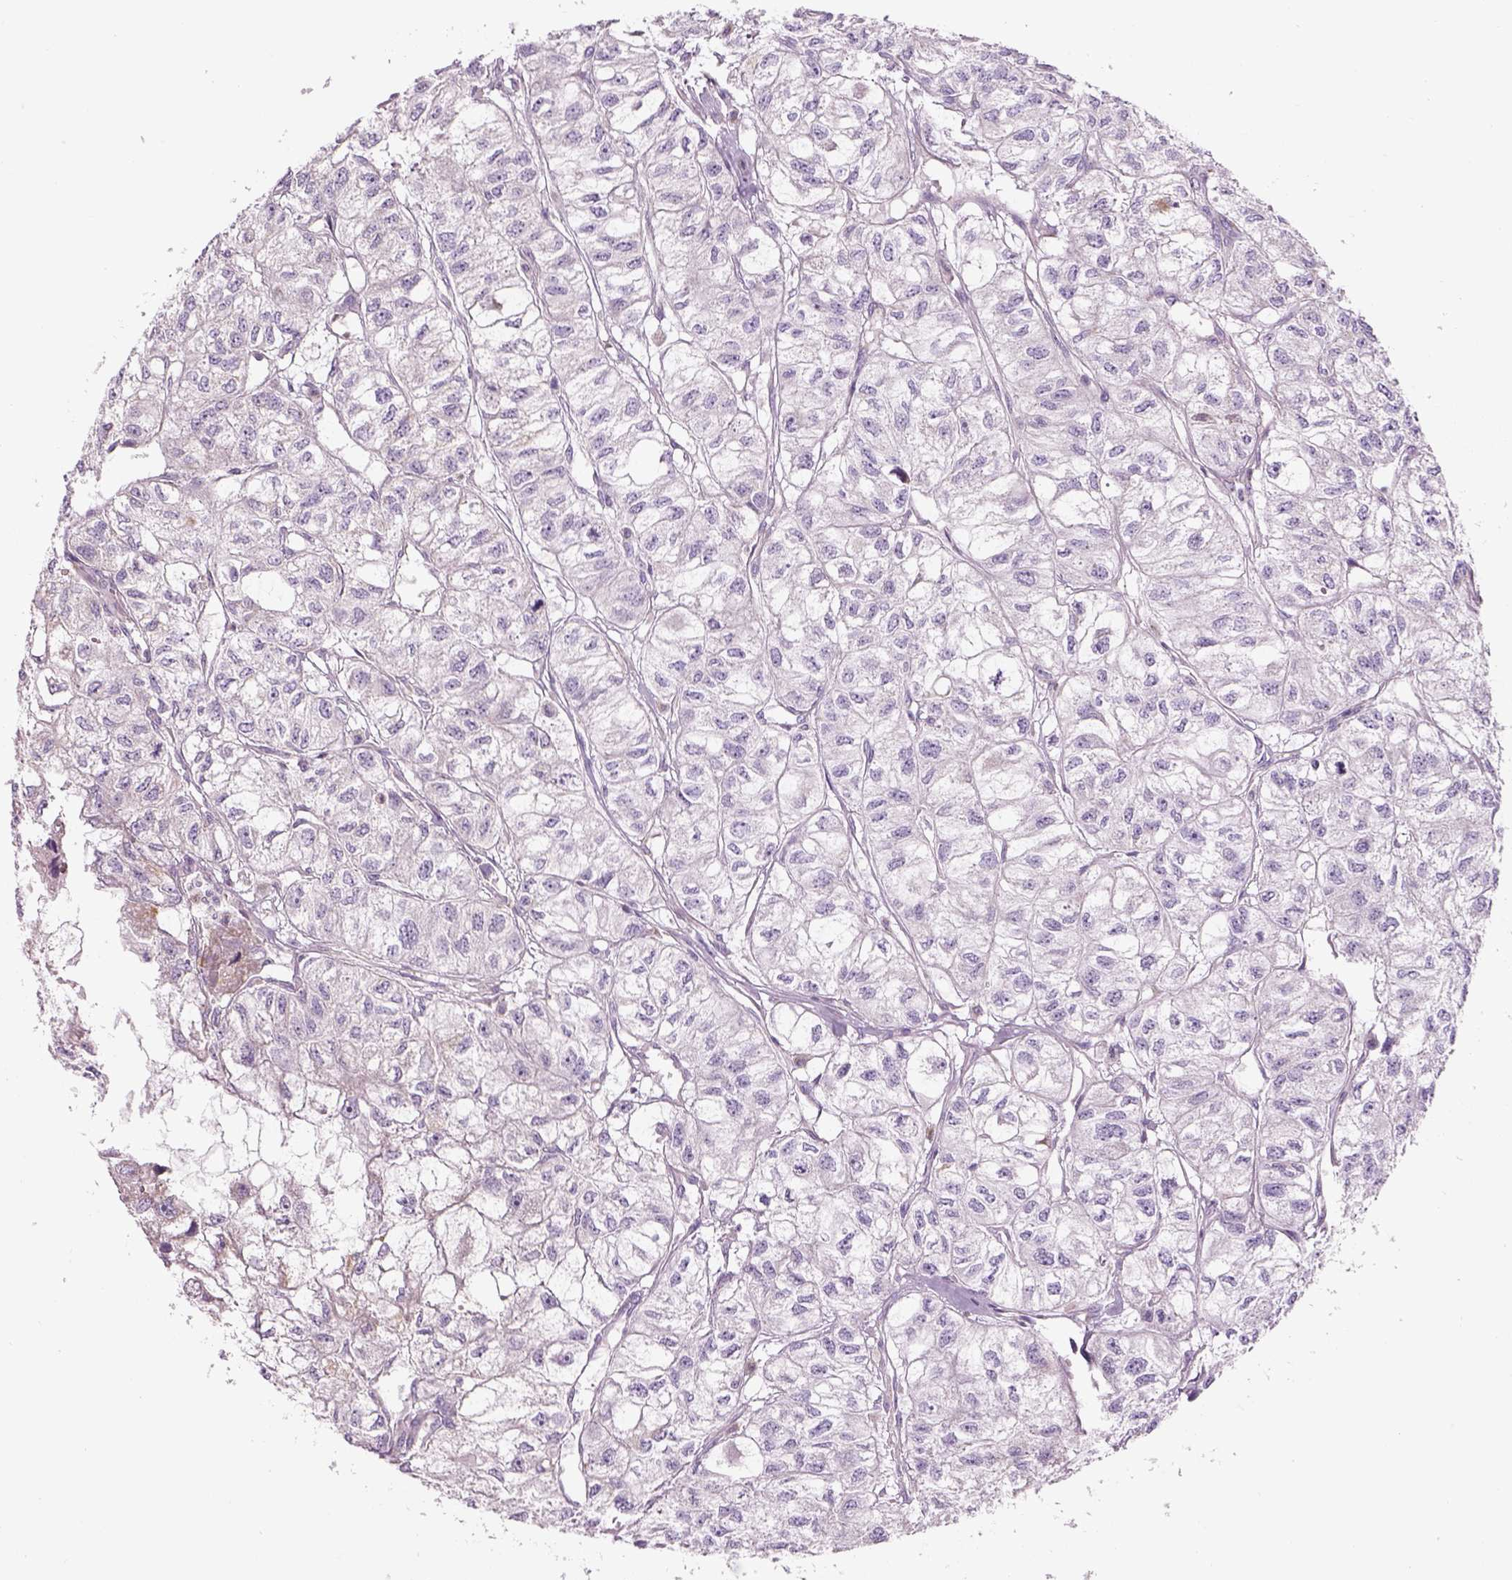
{"staining": {"intensity": "negative", "quantity": "none", "location": "none"}, "tissue": "renal cancer", "cell_type": "Tumor cells", "image_type": "cancer", "snomed": [{"axis": "morphology", "description": "Adenocarcinoma, NOS"}, {"axis": "topography", "description": "Kidney"}], "caption": "High power microscopy photomicrograph of an immunohistochemistry micrograph of renal adenocarcinoma, revealing no significant expression in tumor cells. (Brightfield microscopy of DAB immunohistochemistry (IHC) at high magnification).", "gene": "IFT52", "patient": {"sex": "male", "age": 56}}